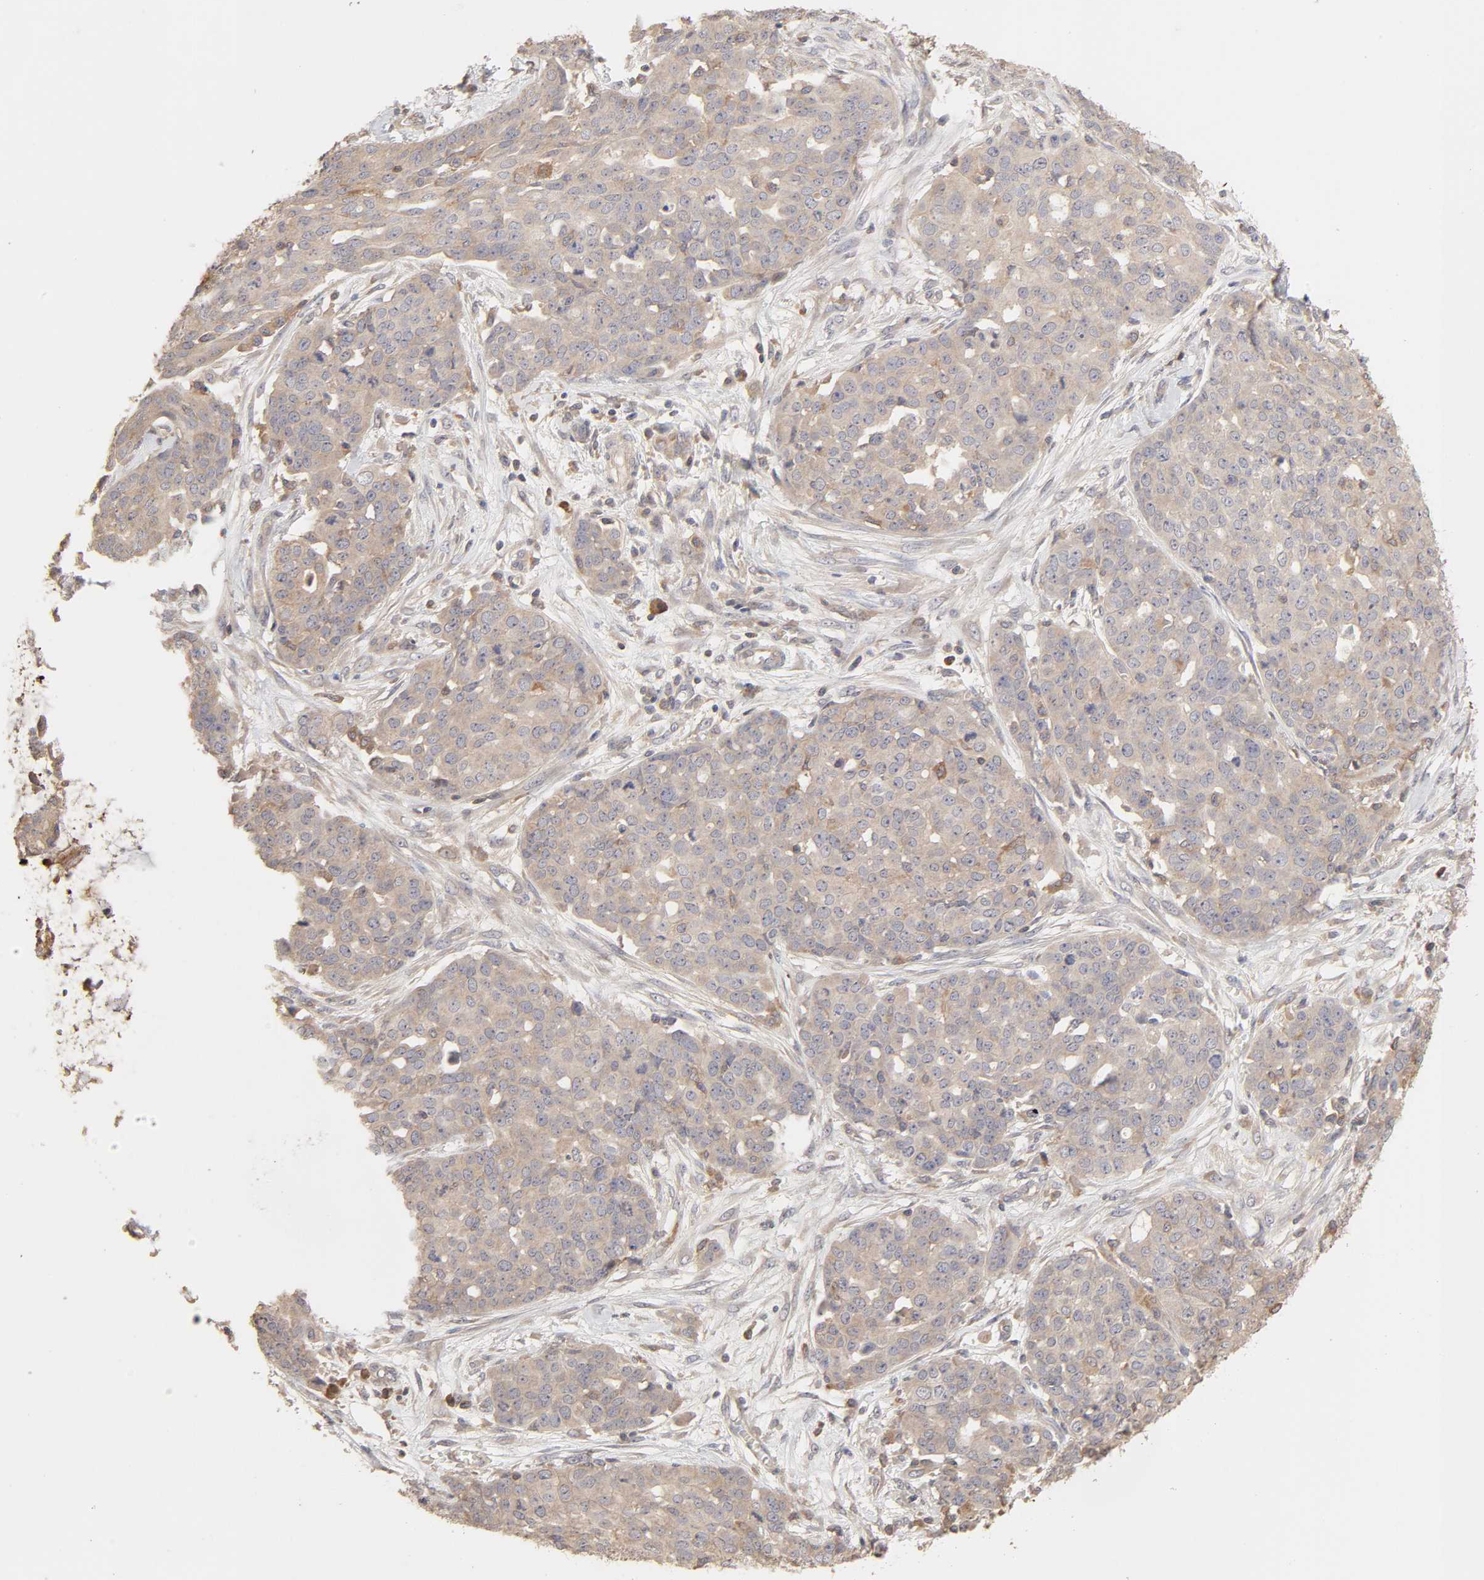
{"staining": {"intensity": "weak", "quantity": "25%-75%", "location": "cytoplasmic/membranous"}, "tissue": "ovarian cancer", "cell_type": "Tumor cells", "image_type": "cancer", "snomed": [{"axis": "morphology", "description": "Cystadenocarcinoma, serous, NOS"}, {"axis": "topography", "description": "Soft tissue"}, {"axis": "topography", "description": "Ovary"}], "caption": "Ovarian serous cystadenocarcinoma tissue demonstrates weak cytoplasmic/membranous expression in approximately 25%-75% of tumor cells, visualized by immunohistochemistry. (brown staining indicates protein expression, while blue staining denotes nuclei).", "gene": "AP1G2", "patient": {"sex": "female", "age": 57}}